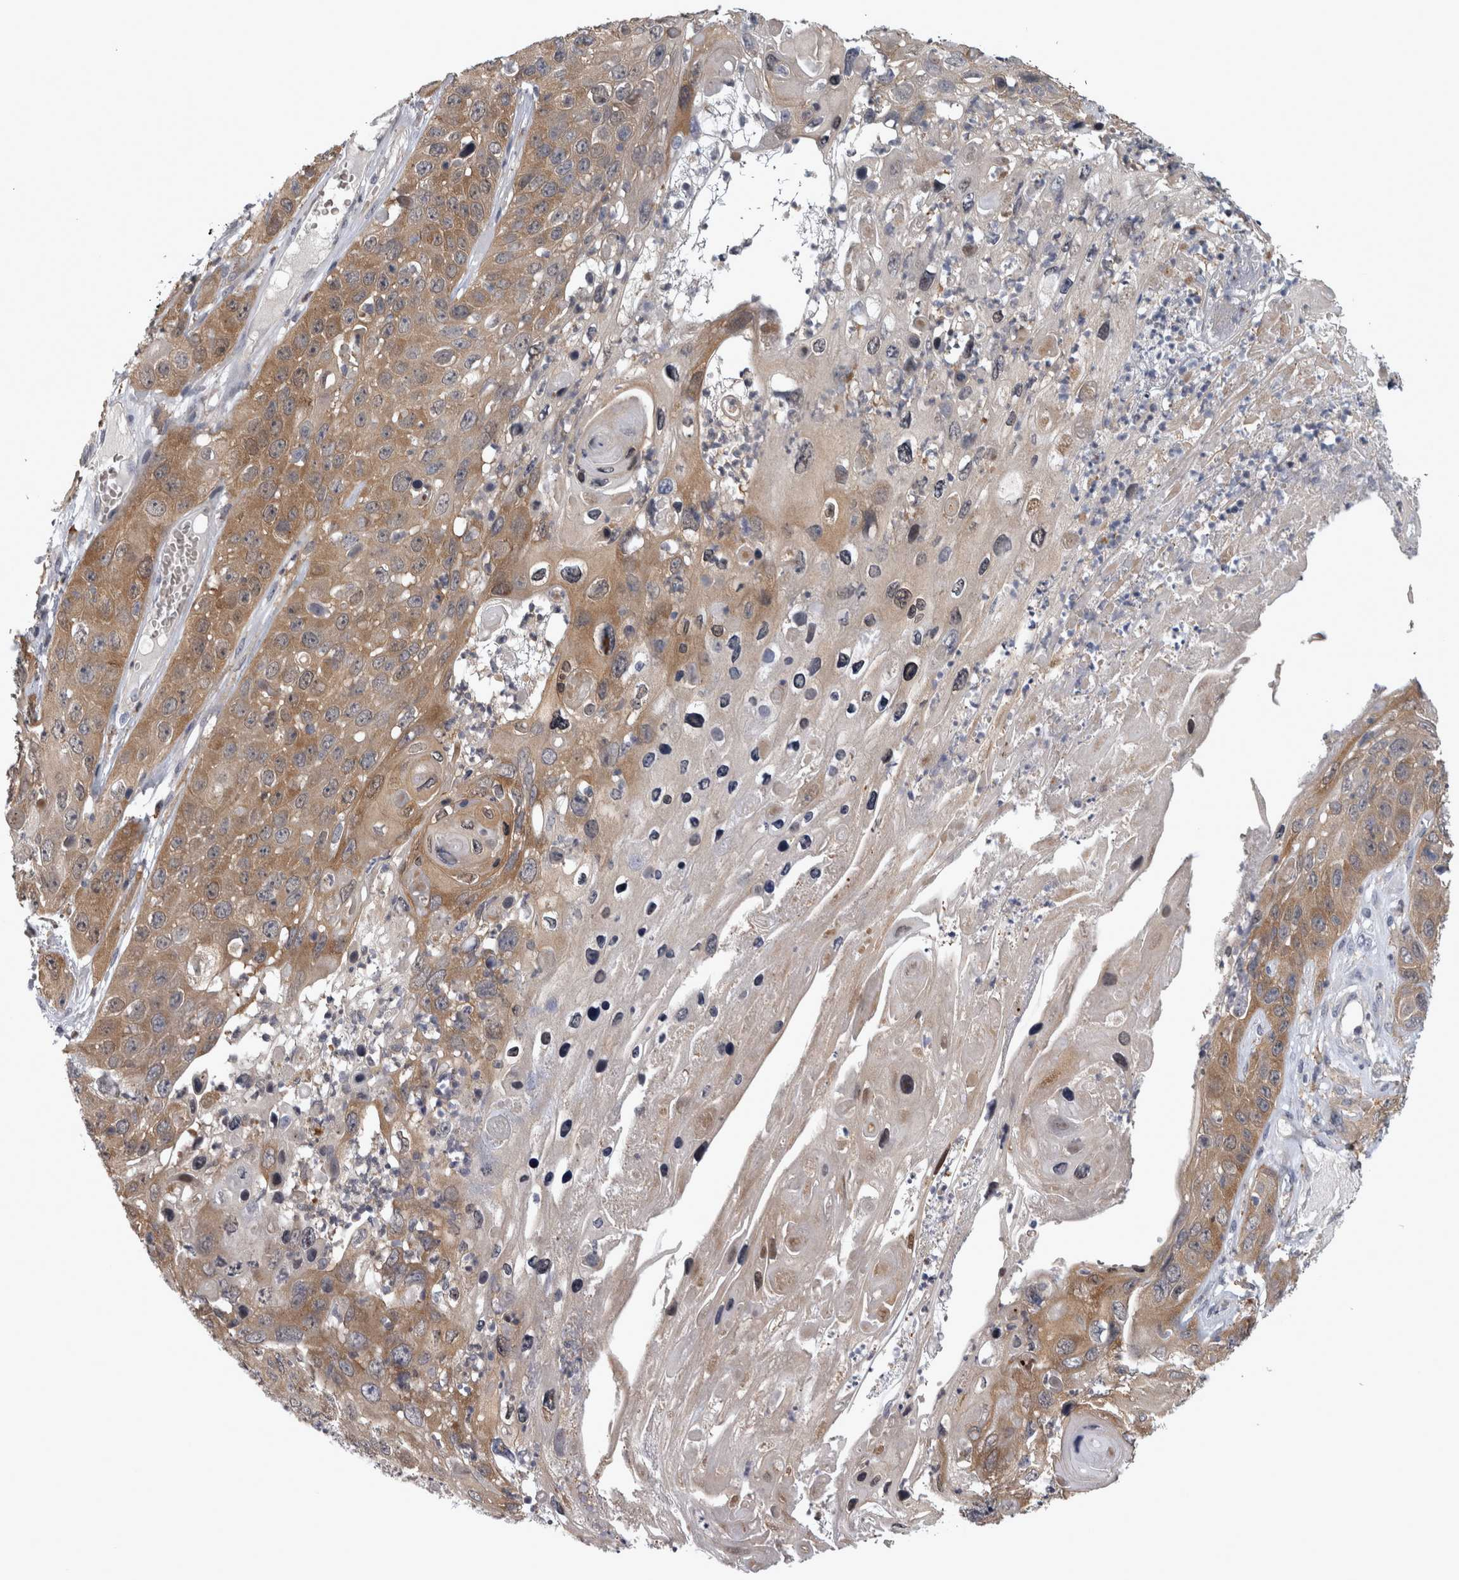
{"staining": {"intensity": "moderate", "quantity": "25%-75%", "location": "cytoplasmic/membranous"}, "tissue": "skin cancer", "cell_type": "Tumor cells", "image_type": "cancer", "snomed": [{"axis": "morphology", "description": "Squamous cell carcinoma, NOS"}, {"axis": "topography", "description": "Skin"}], "caption": "Skin squamous cell carcinoma stained for a protein (brown) shows moderate cytoplasmic/membranous positive expression in approximately 25%-75% of tumor cells.", "gene": "PRKCI", "patient": {"sex": "male", "age": 55}}